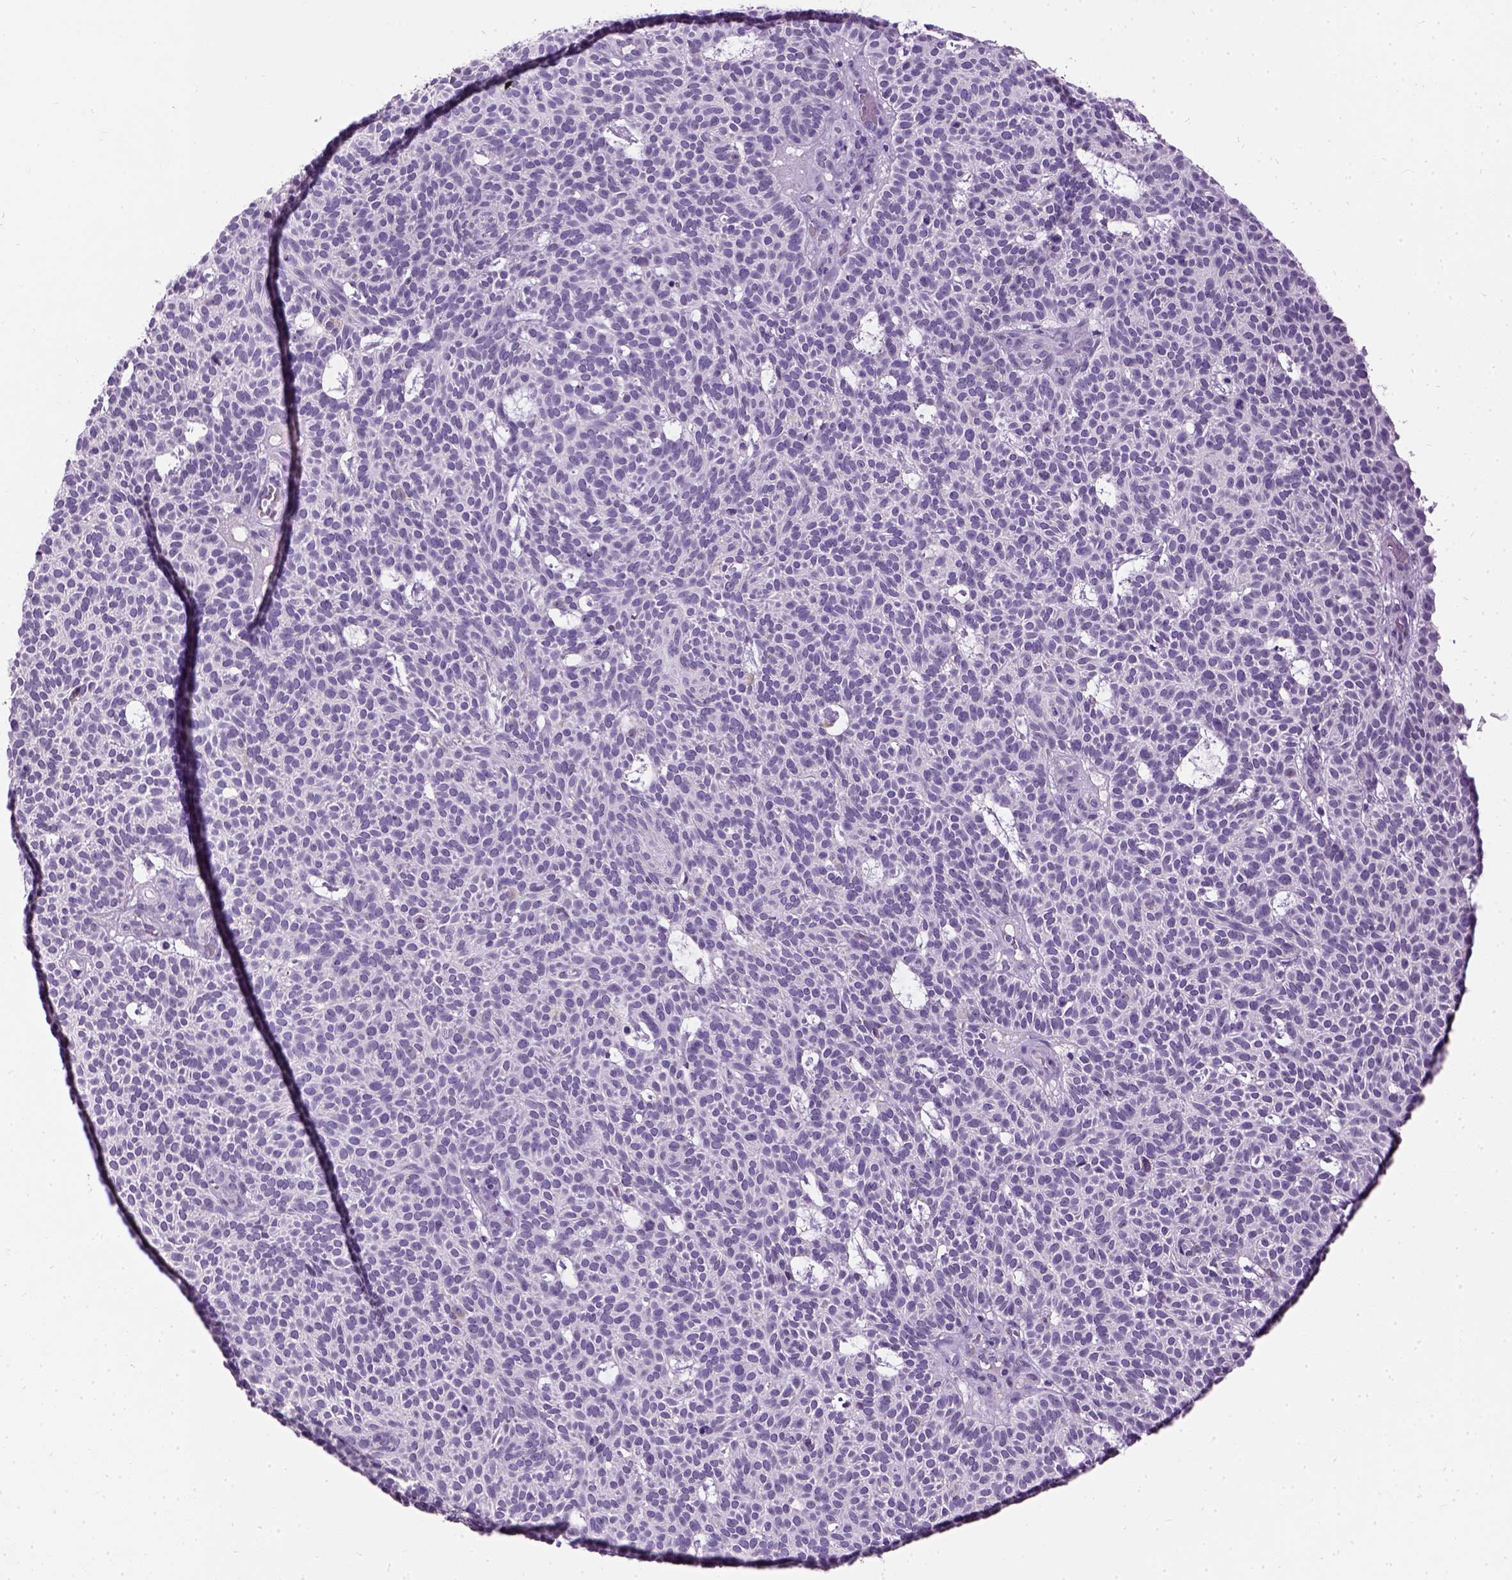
{"staining": {"intensity": "negative", "quantity": "none", "location": "none"}, "tissue": "skin cancer", "cell_type": "Tumor cells", "image_type": "cancer", "snomed": [{"axis": "morphology", "description": "Squamous cell carcinoma, NOS"}, {"axis": "topography", "description": "Skin"}], "caption": "This micrograph is of skin squamous cell carcinoma stained with immunohistochemistry to label a protein in brown with the nuclei are counter-stained blue. There is no staining in tumor cells.", "gene": "GABRB2", "patient": {"sex": "female", "age": 90}}